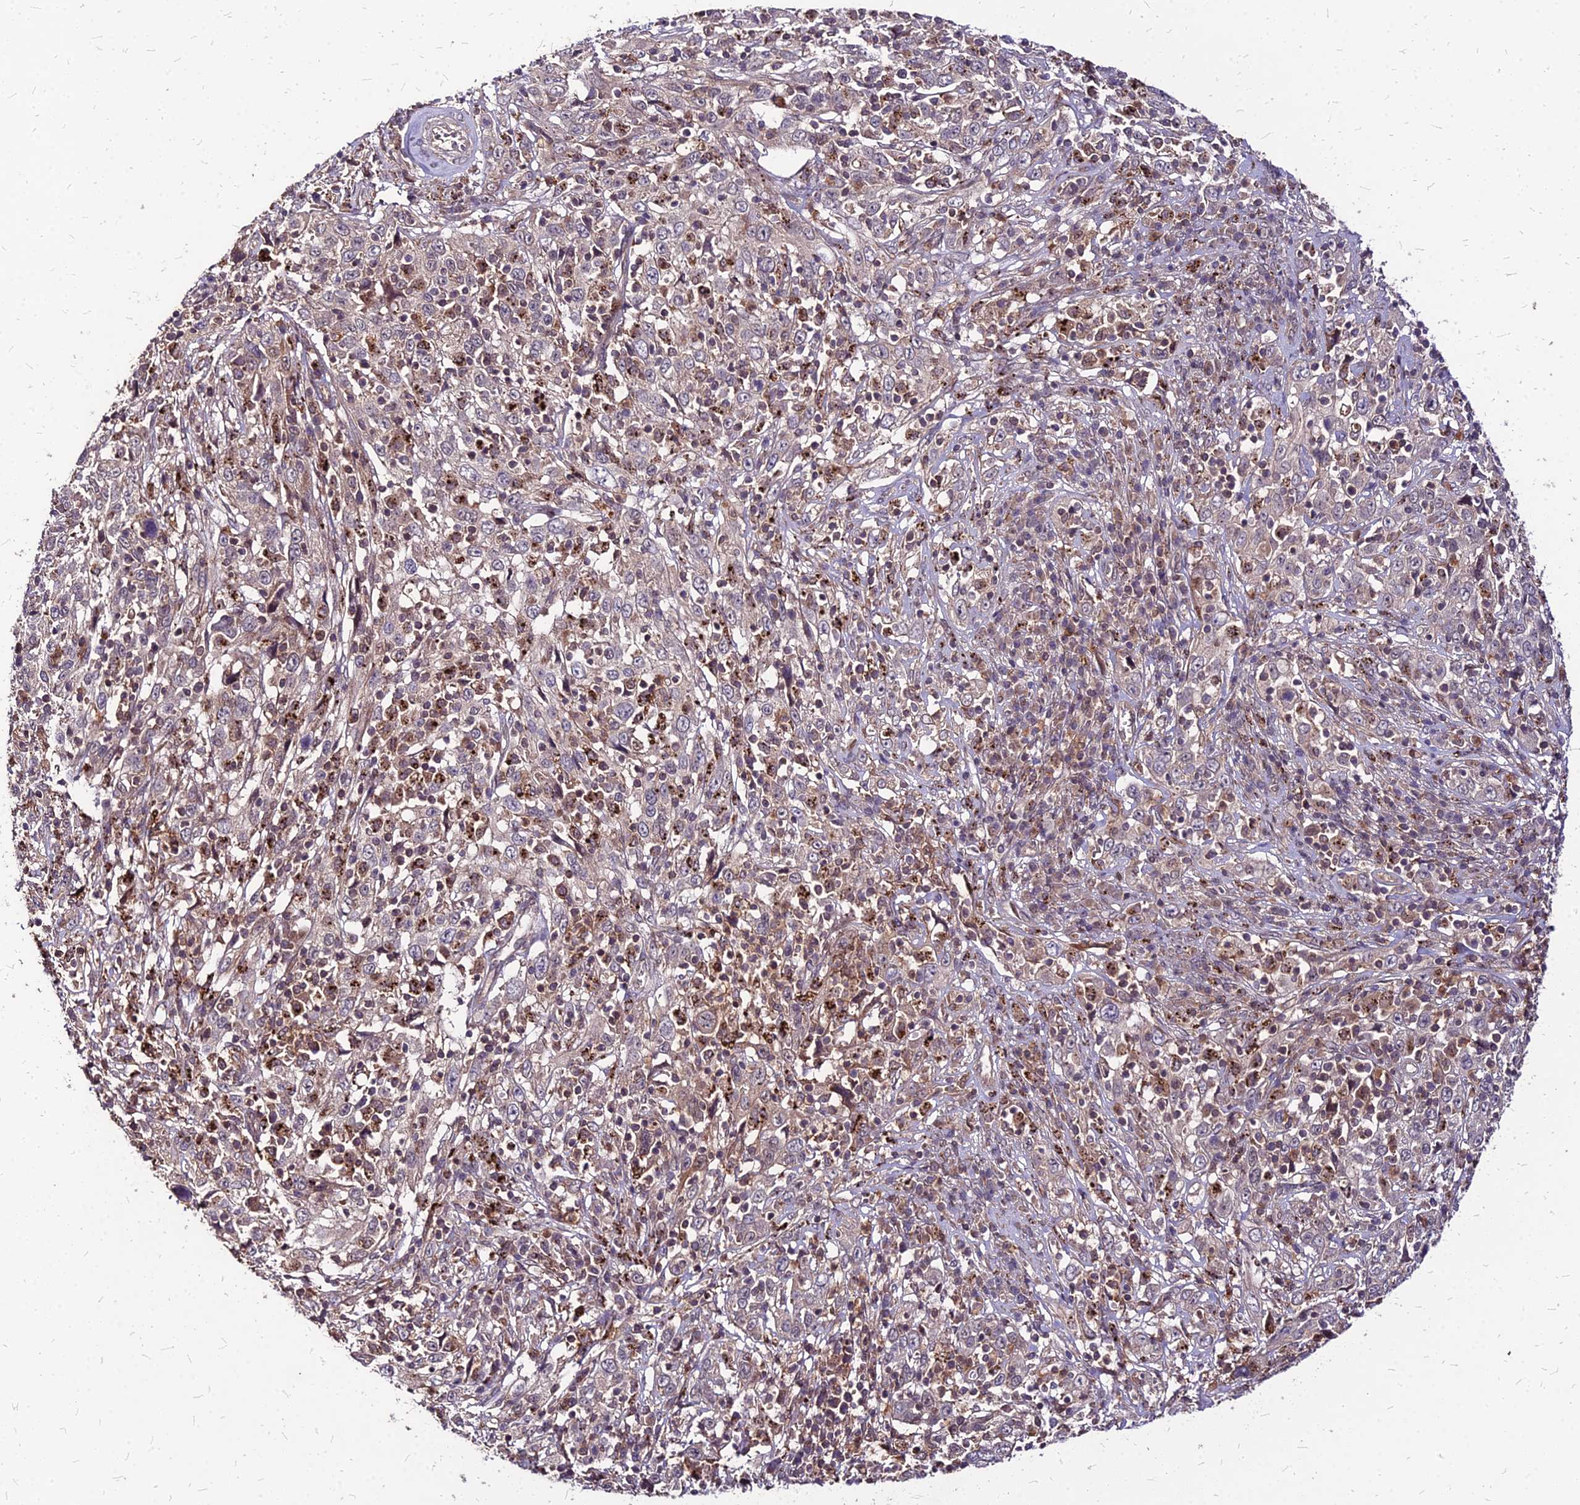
{"staining": {"intensity": "weak", "quantity": "<25%", "location": "cytoplasmic/membranous,nuclear"}, "tissue": "cervical cancer", "cell_type": "Tumor cells", "image_type": "cancer", "snomed": [{"axis": "morphology", "description": "Squamous cell carcinoma, NOS"}, {"axis": "topography", "description": "Cervix"}], "caption": "Immunohistochemical staining of cervical squamous cell carcinoma displays no significant staining in tumor cells.", "gene": "APBA3", "patient": {"sex": "female", "age": 46}}